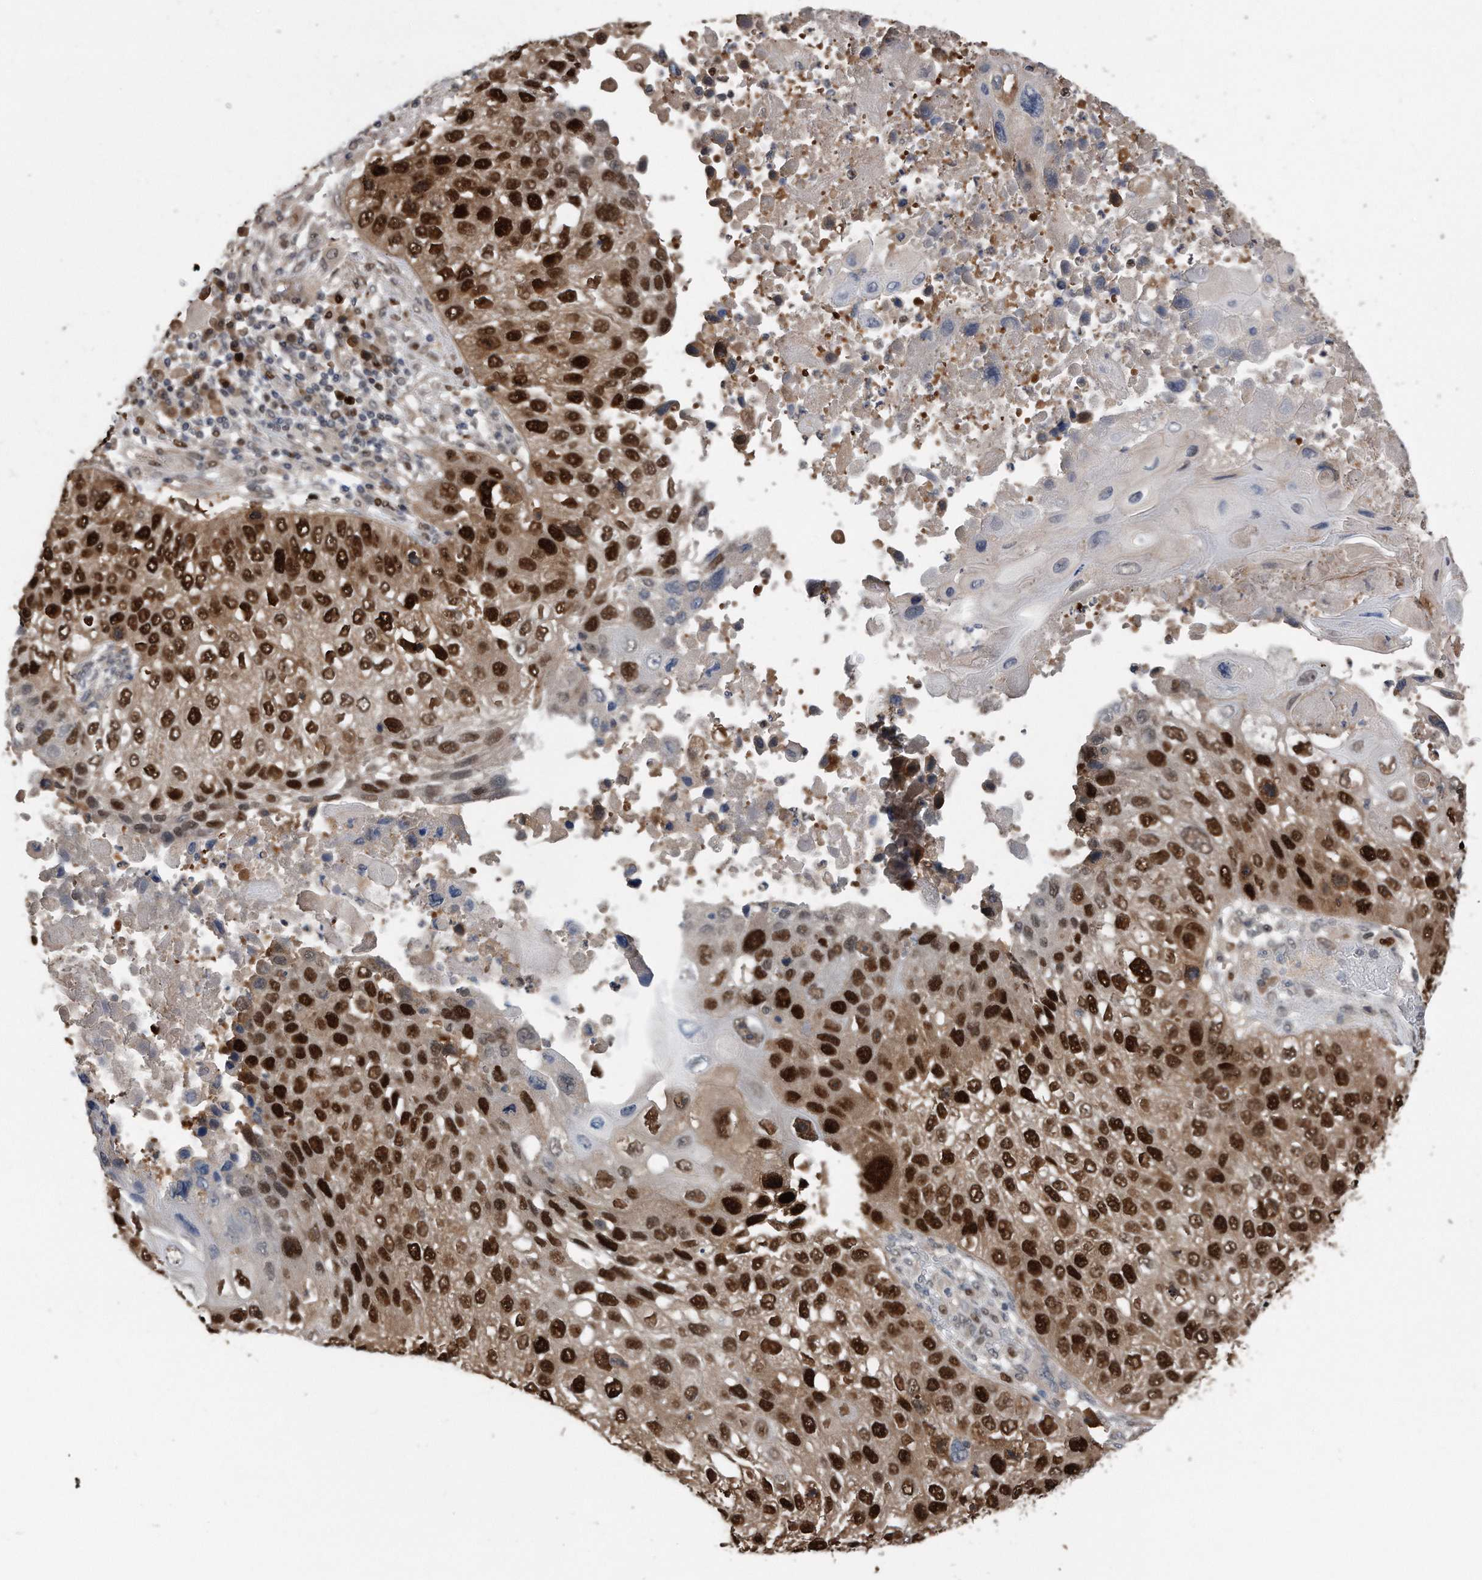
{"staining": {"intensity": "strong", "quantity": ">75%", "location": "nuclear"}, "tissue": "lung cancer", "cell_type": "Tumor cells", "image_type": "cancer", "snomed": [{"axis": "morphology", "description": "Squamous cell carcinoma, NOS"}, {"axis": "topography", "description": "Lung"}], "caption": "DAB (3,3'-diaminobenzidine) immunohistochemical staining of lung cancer (squamous cell carcinoma) reveals strong nuclear protein expression in approximately >75% of tumor cells.", "gene": "PCNA", "patient": {"sex": "male", "age": 61}}